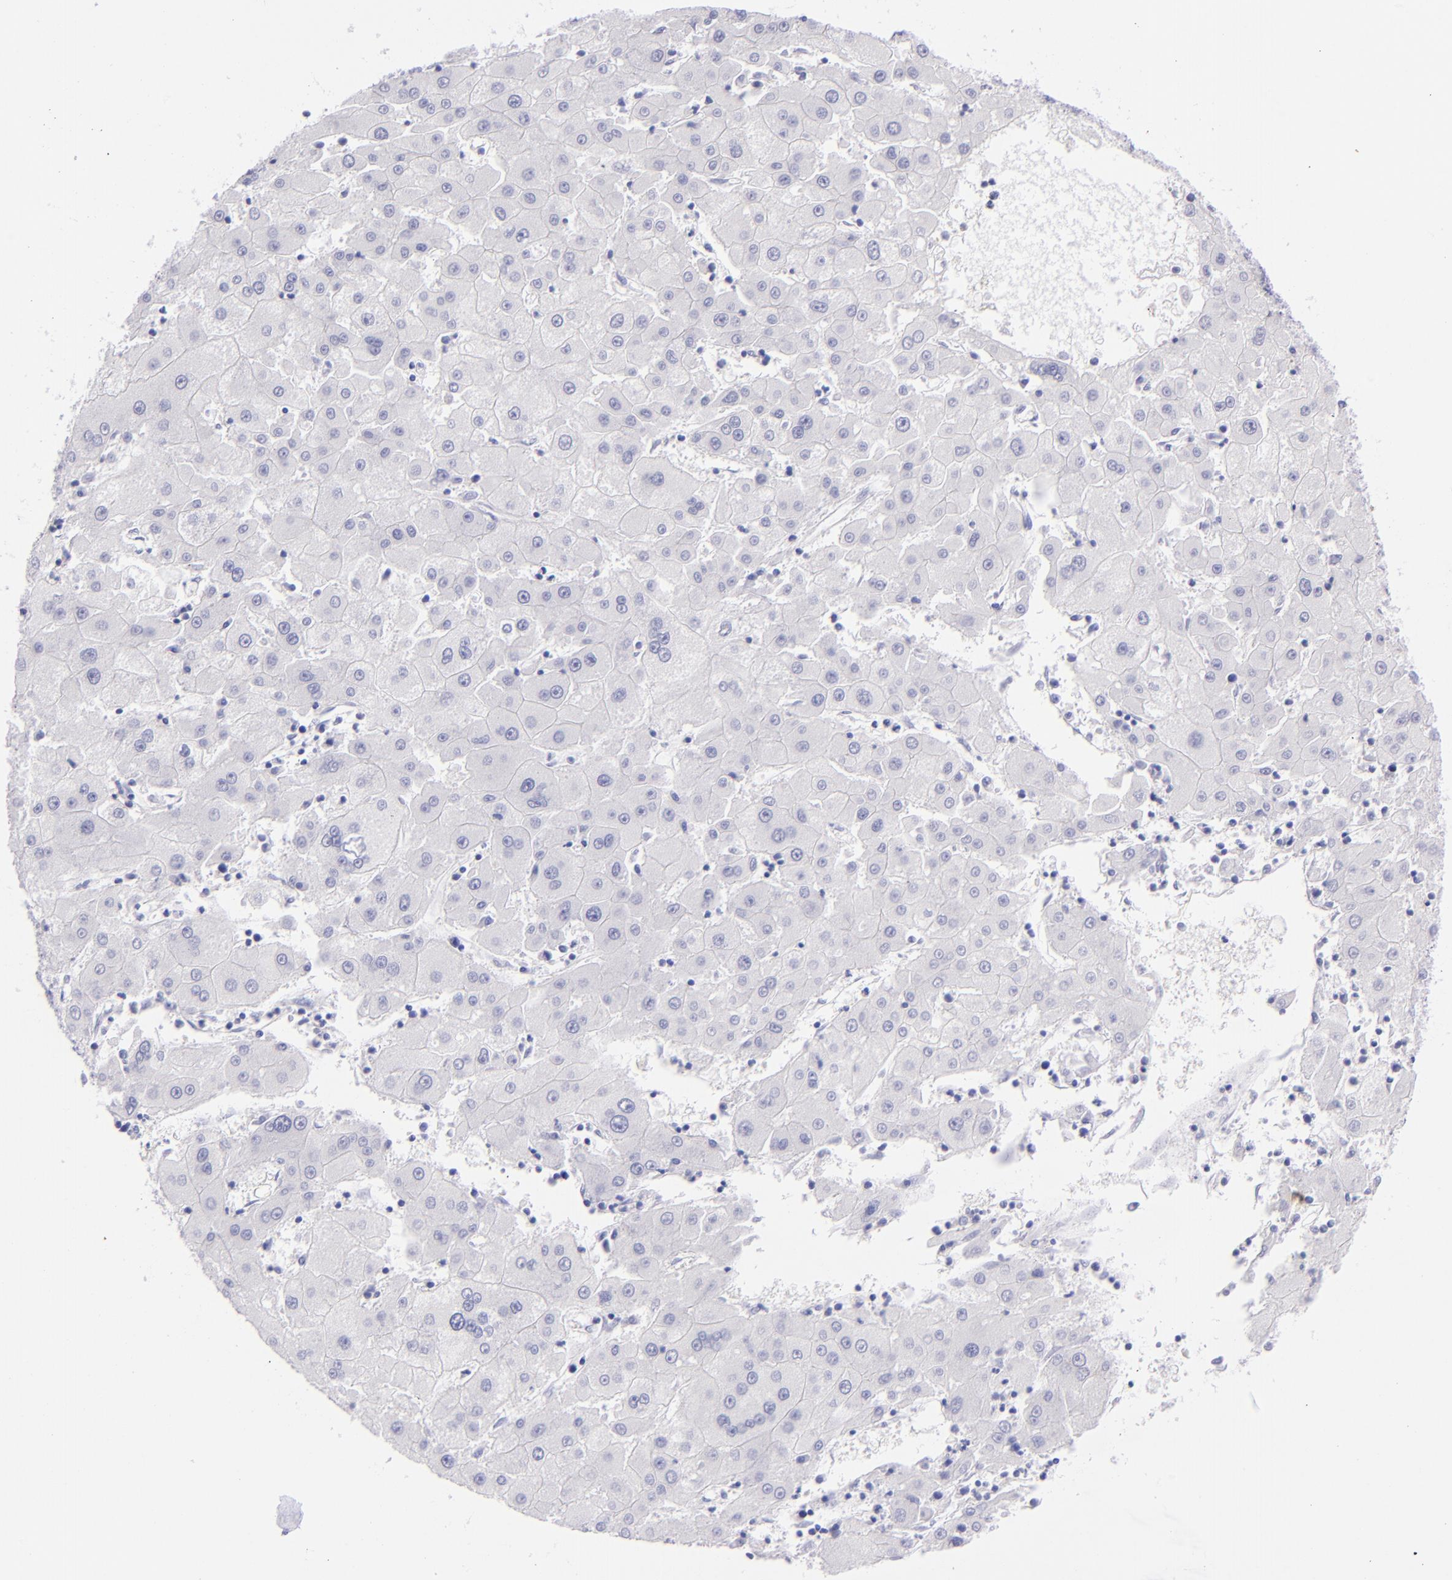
{"staining": {"intensity": "negative", "quantity": "none", "location": "none"}, "tissue": "liver cancer", "cell_type": "Tumor cells", "image_type": "cancer", "snomed": [{"axis": "morphology", "description": "Carcinoma, Hepatocellular, NOS"}, {"axis": "topography", "description": "Liver"}], "caption": "DAB immunohistochemical staining of human liver hepatocellular carcinoma shows no significant expression in tumor cells.", "gene": "UCHL1", "patient": {"sex": "male", "age": 72}}